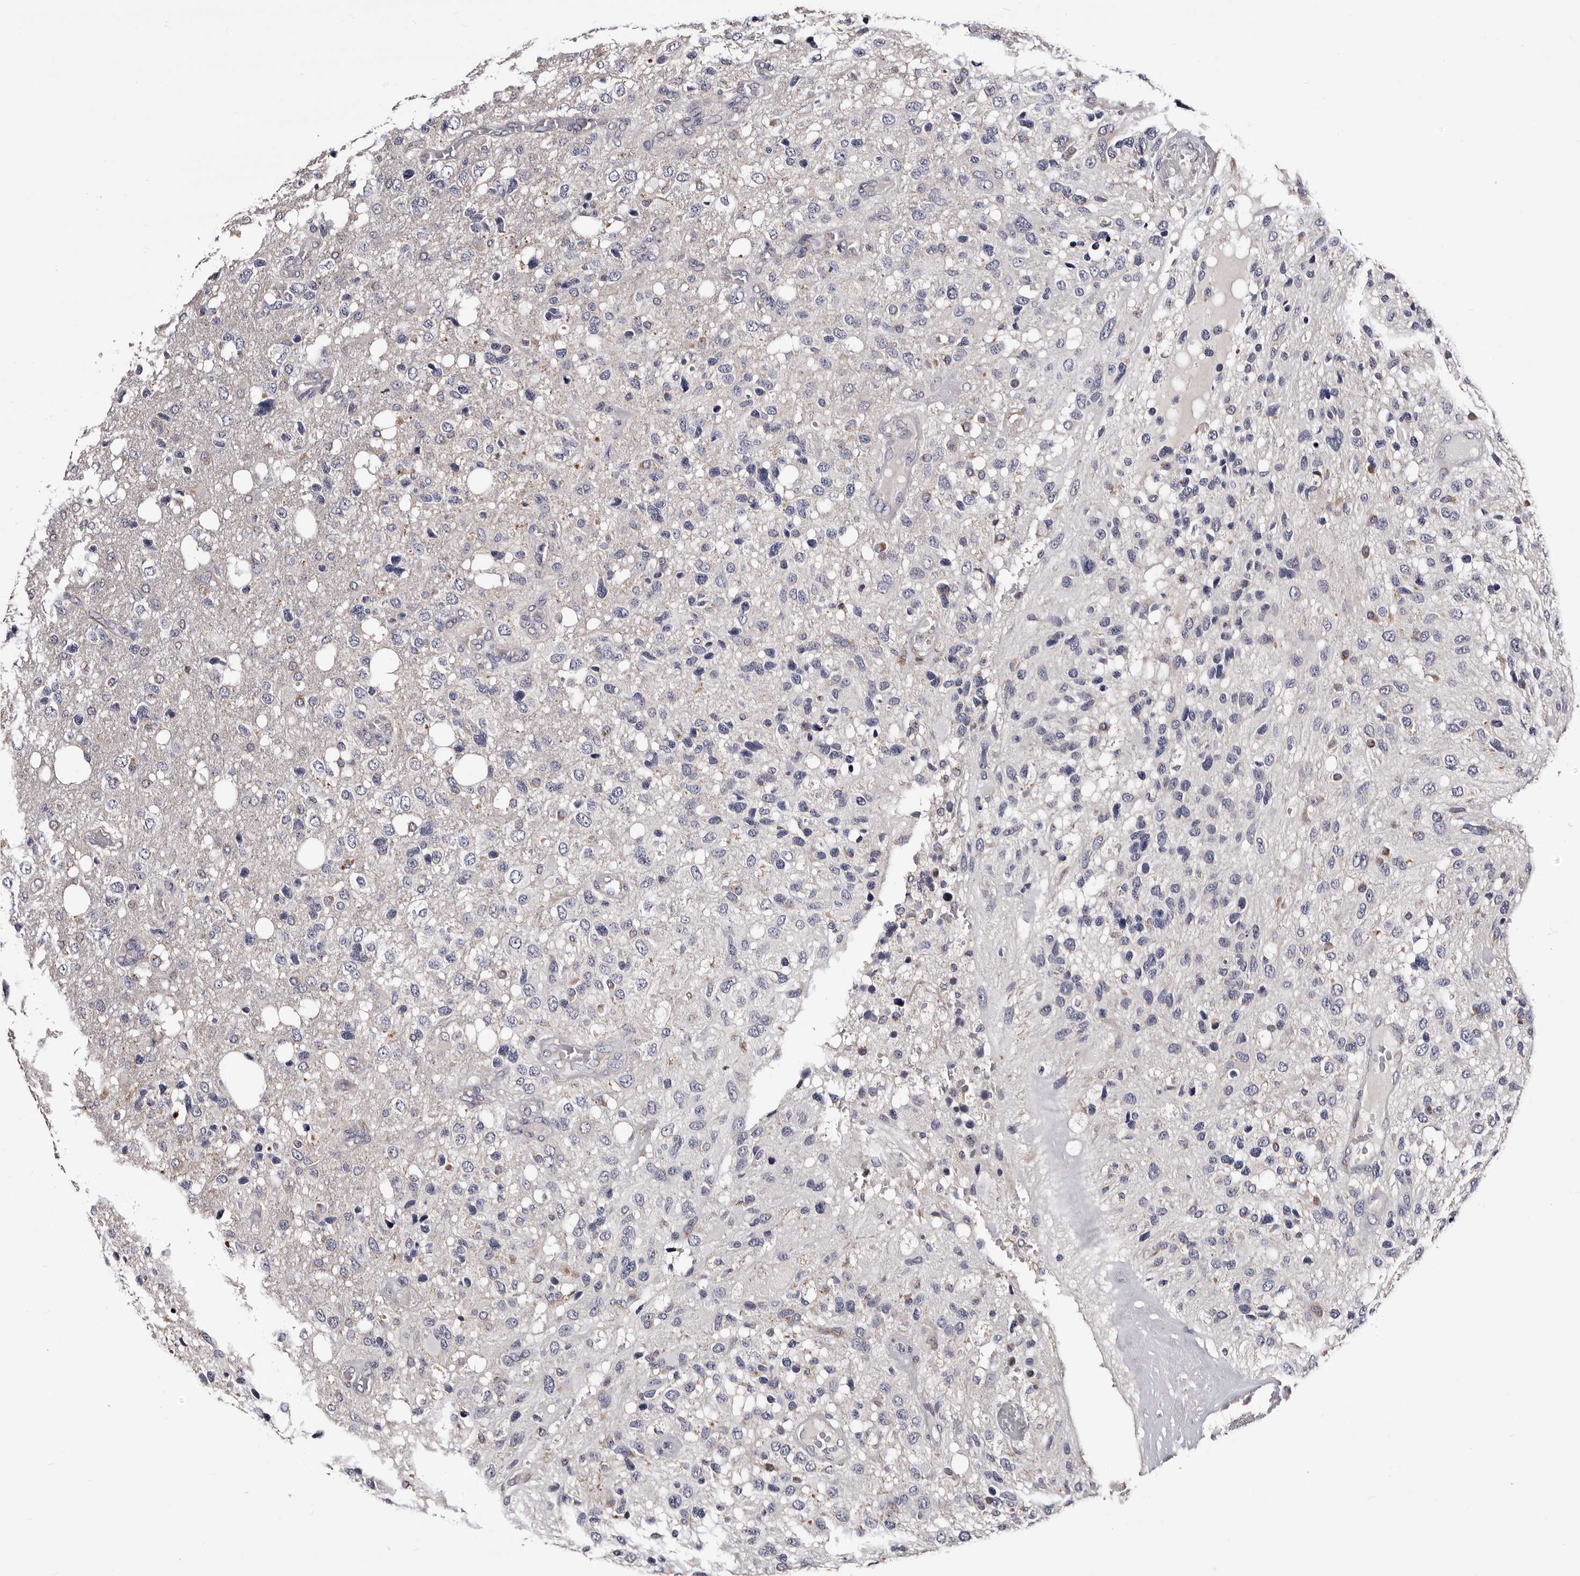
{"staining": {"intensity": "negative", "quantity": "none", "location": "none"}, "tissue": "glioma", "cell_type": "Tumor cells", "image_type": "cancer", "snomed": [{"axis": "morphology", "description": "Glioma, malignant, High grade"}, {"axis": "topography", "description": "Brain"}], "caption": "There is no significant staining in tumor cells of glioma.", "gene": "TAF4B", "patient": {"sex": "female", "age": 58}}